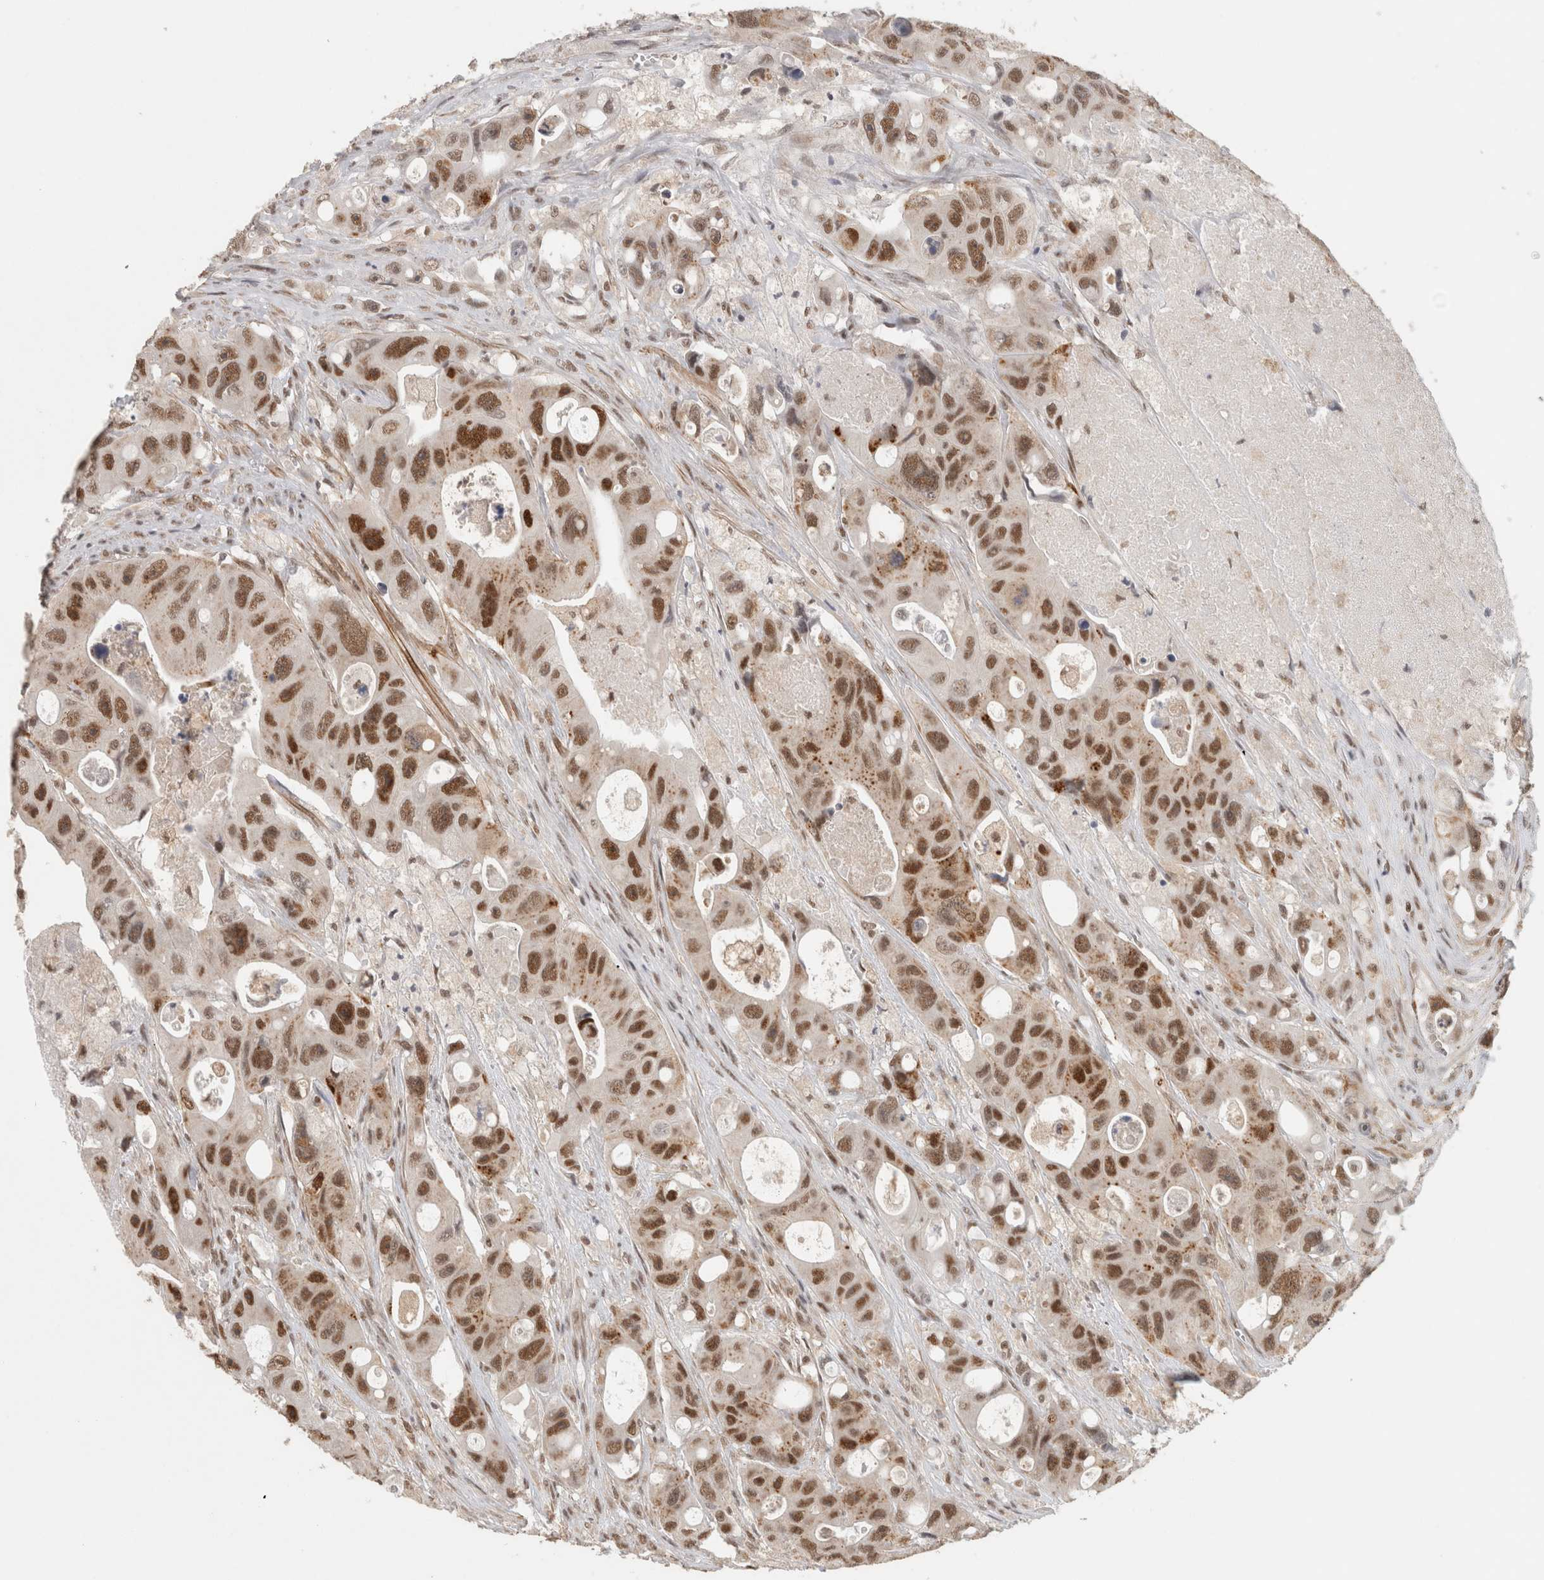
{"staining": {"intensity": "strong", "quantity": ">75%", "location": "nuclear"}, "tissue": "colorectal cancer", "cell_type": "Tumor cells", "image_type": "cancer", "snomed": [{"axis": "morphology", "description": "Adenocarcinoma, NOS"}, {"axis": "topography", "description": "Colon"}], "caption": "Immunohistochemical staining of human colorectal cancer (adenocarcinoma) displays high levels of strong nuclear staining in about >75% of tumor cells.", "gene": "ZNF830", "patient": {"sex": "female", "age": 46}}